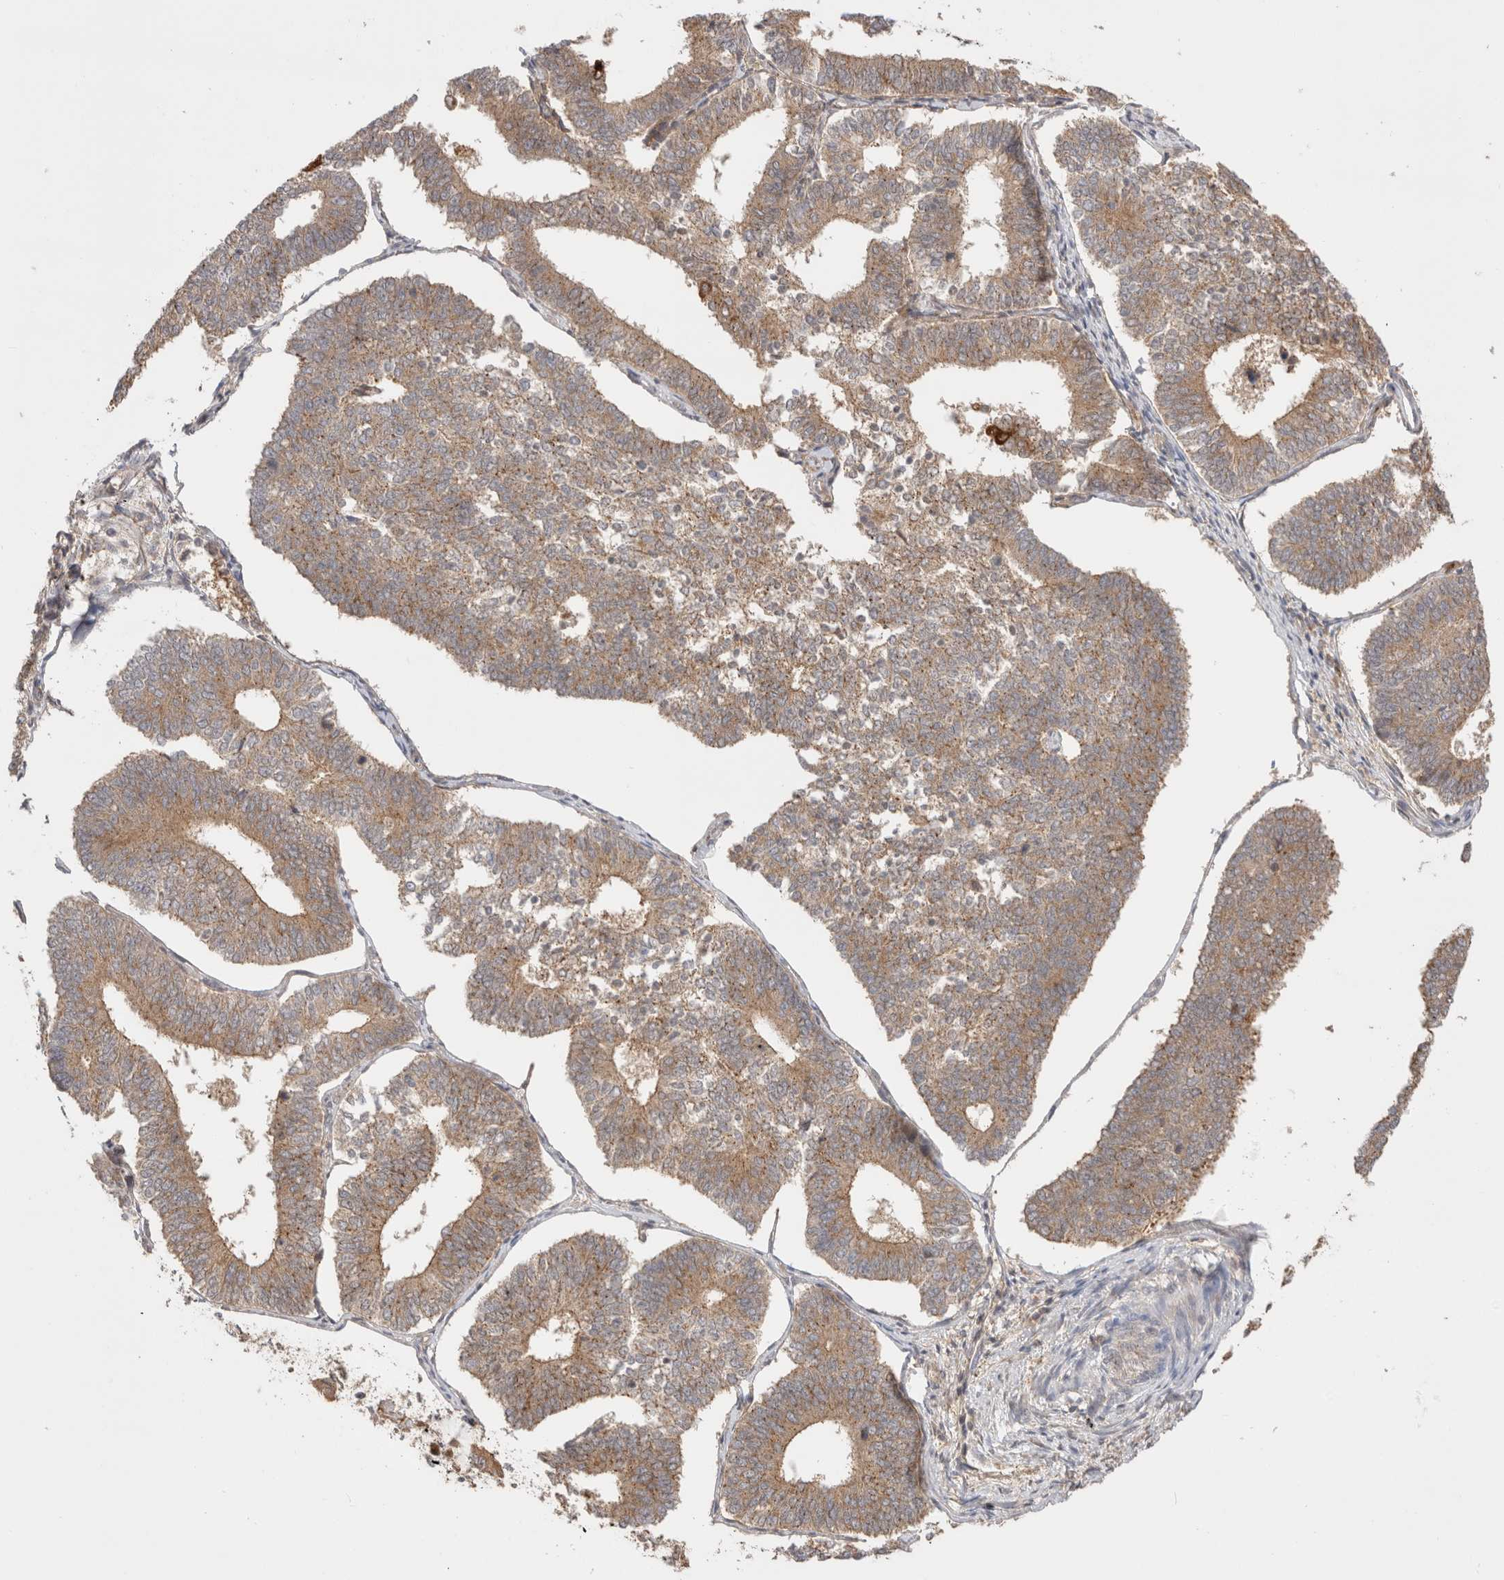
{"staining": {"intensity": "moderate", "quantity": ">75%", "location": "cytoplasmic/membranous"}, "tissue": "endometrial cancer", "cell_type": "Tumor cells", "image_type": "cancer", "snomed": [{"axis": "morphology", "description": "Adenocarcinoma, NOS"}, {"axis": "topography", "description": "Endometrium"}], "caption": "An immunohistochemistry histopathology image of tumor tissue is shown. Protein staining in brown labels moderate cytoplasmic/membranous positivity in endometrial cancer within tumor cells.", "gene": "VPS28", "patient": {"sex": "female", "age": 70}}